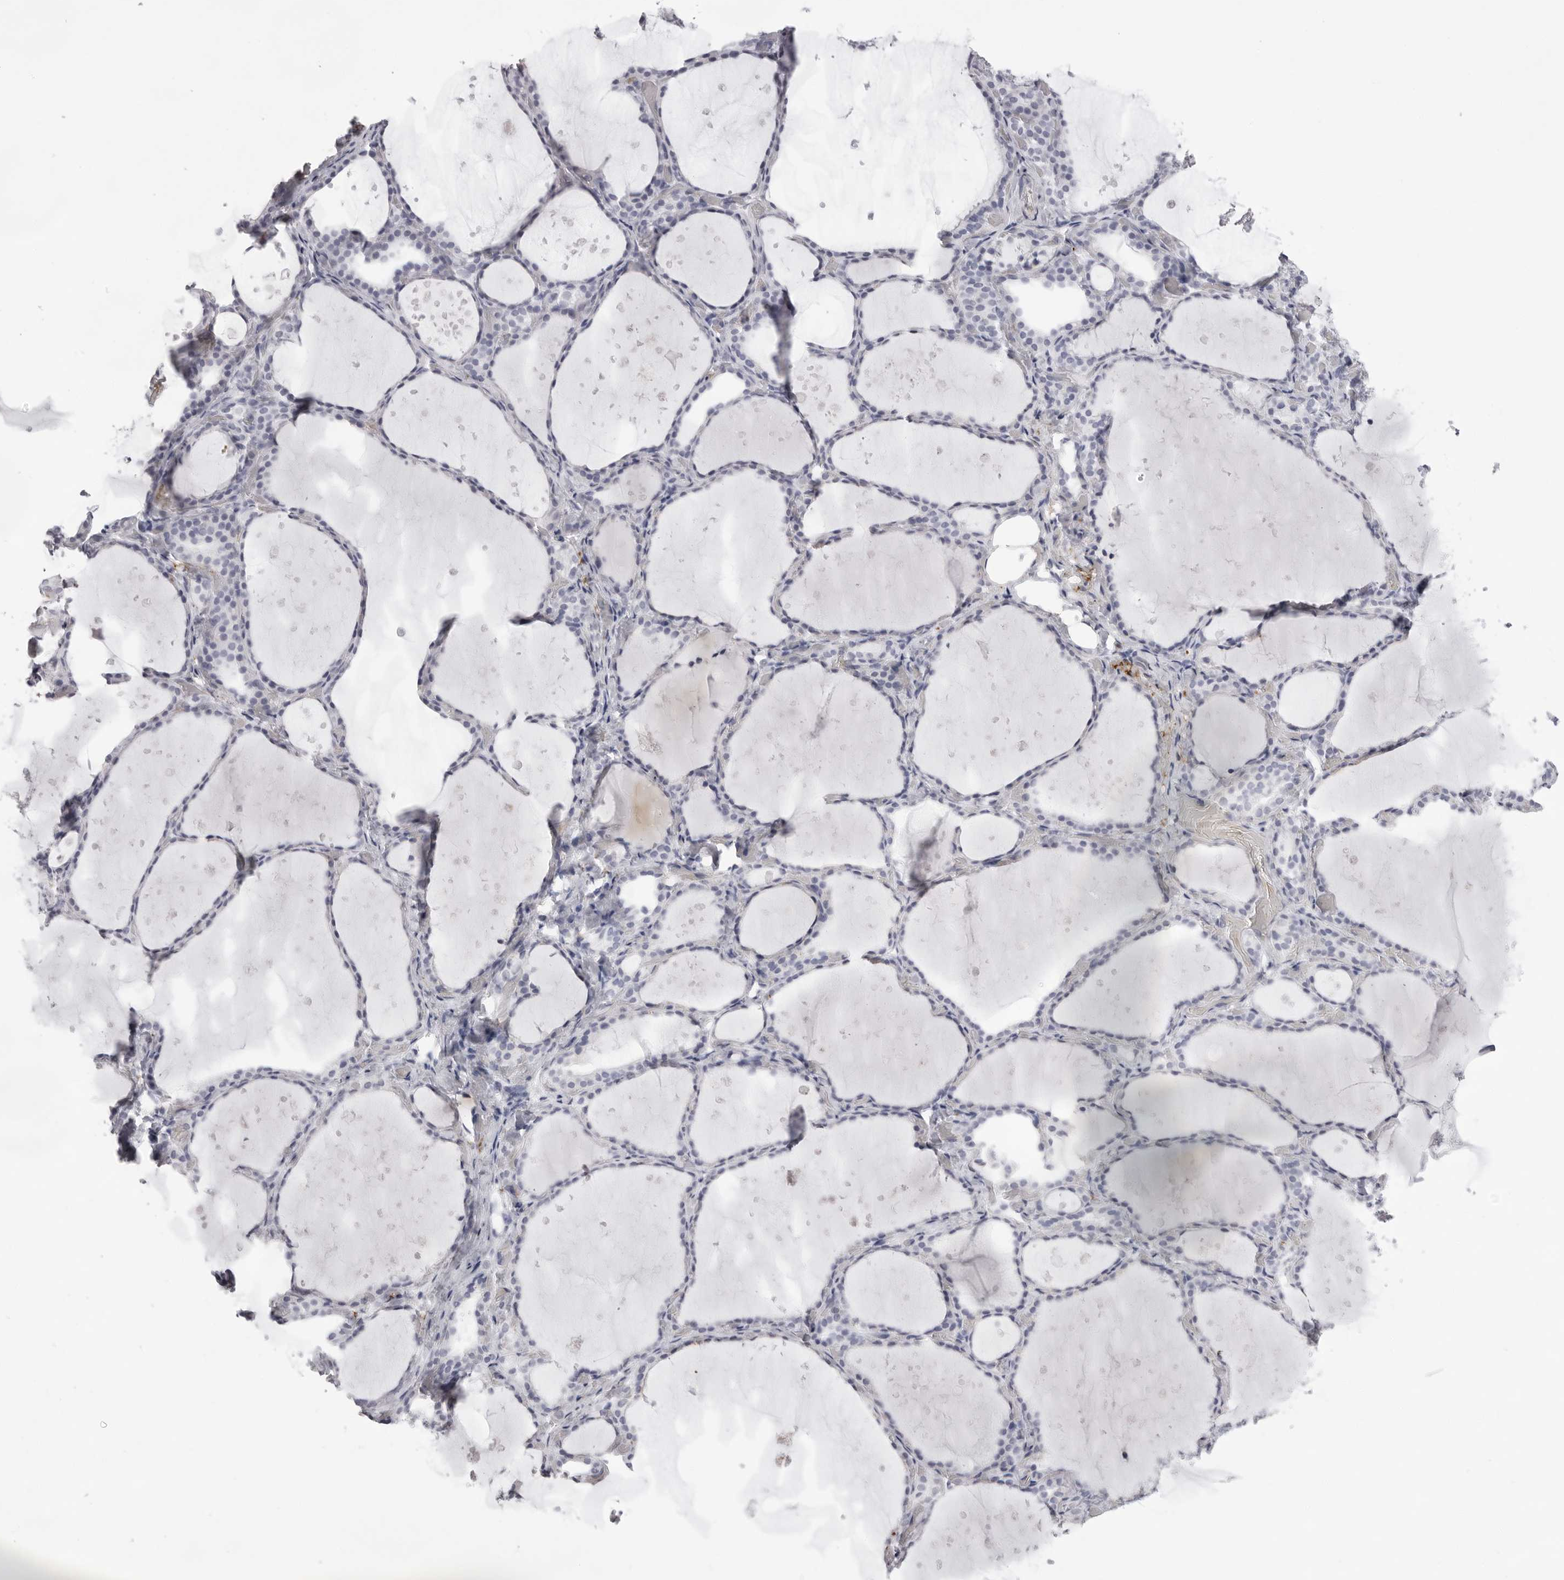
{"staining": {"intensity": "negative", "quantity": "none", "location": "none"}, "tissue": "thyroid gland", "cell_type": "Glandular cells", "image_type": "normal", "snomed": [{"axis": "morphology", "description": "Normal tissue, NOS"}, {"axis": "topography", "description": "Thyroid gland"}], "caption": "The histopathology image shows no staining of glandular cells in normal thyroid gland. (Stains: DAB (3,3'-diaminobenzidine) IHC with hematoxylin counter stain, Microscopy: brightfield microscopy at high magnification).", "gene": "SPTA1", "patient": {"sex": "female", "age": 44}}